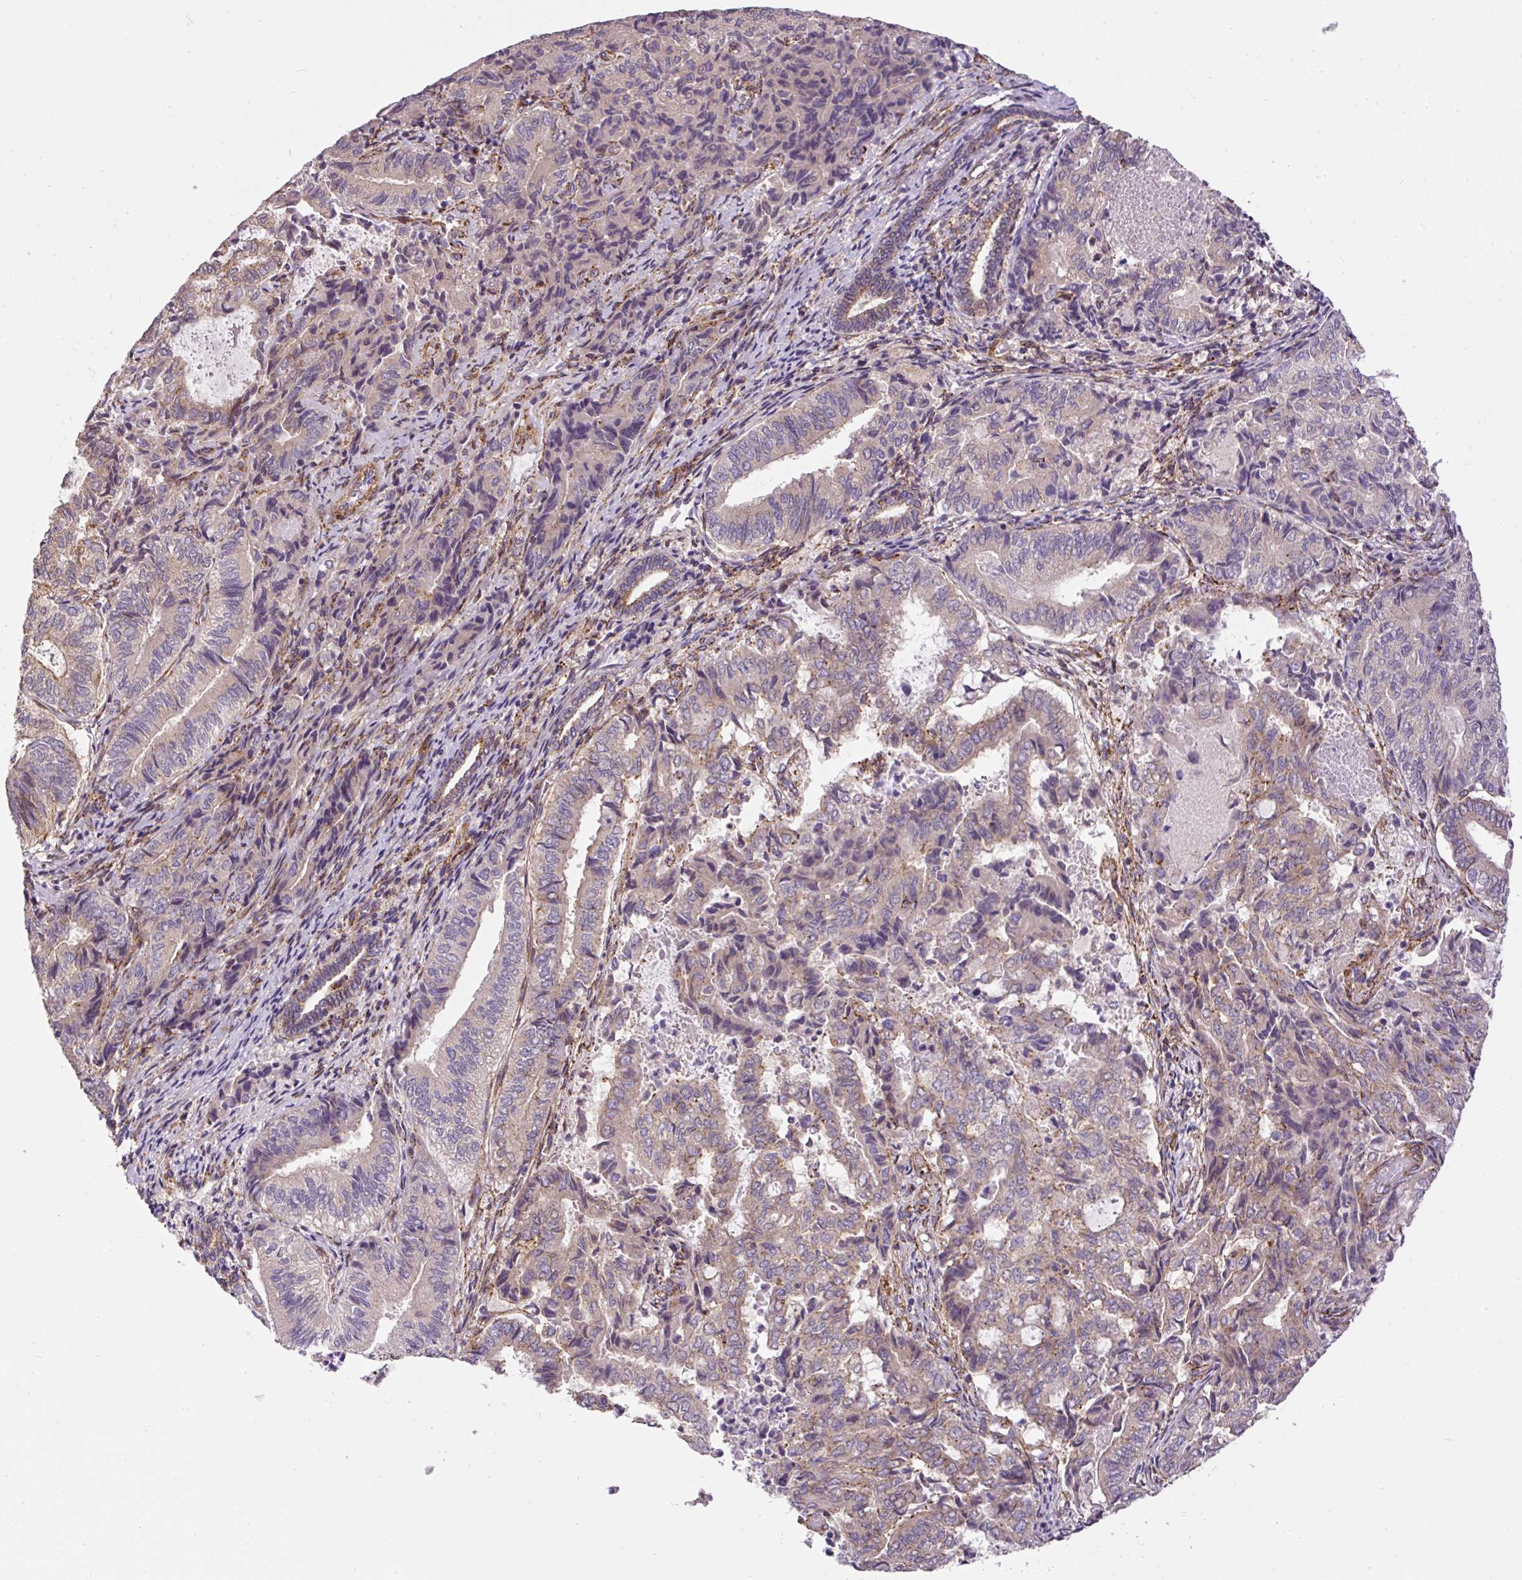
{"staining": {"intensity": "moderate", "quantity": "25%-75%", "location": "cytoplasmic/membranous"}, "tissue": "endometrial cancer", "cell_type": "Tumor cells", "image_type": "cancer", "snomed": [{"axis": "morphology", "description": "Adenocarcinoma, NOS"}, {"axis": "topography", "description": "Endometrium"}], "caption": "Immunohistochemistry (IHC) (DAB) staining of human adenocarcinoma (endometrial) exhibits moderate cytoplasmic/membranous protein expression in approximately 25%-75% of tumor cells.", "gene": "RNF170", "patient": {"sex": "female", "age": 80}}